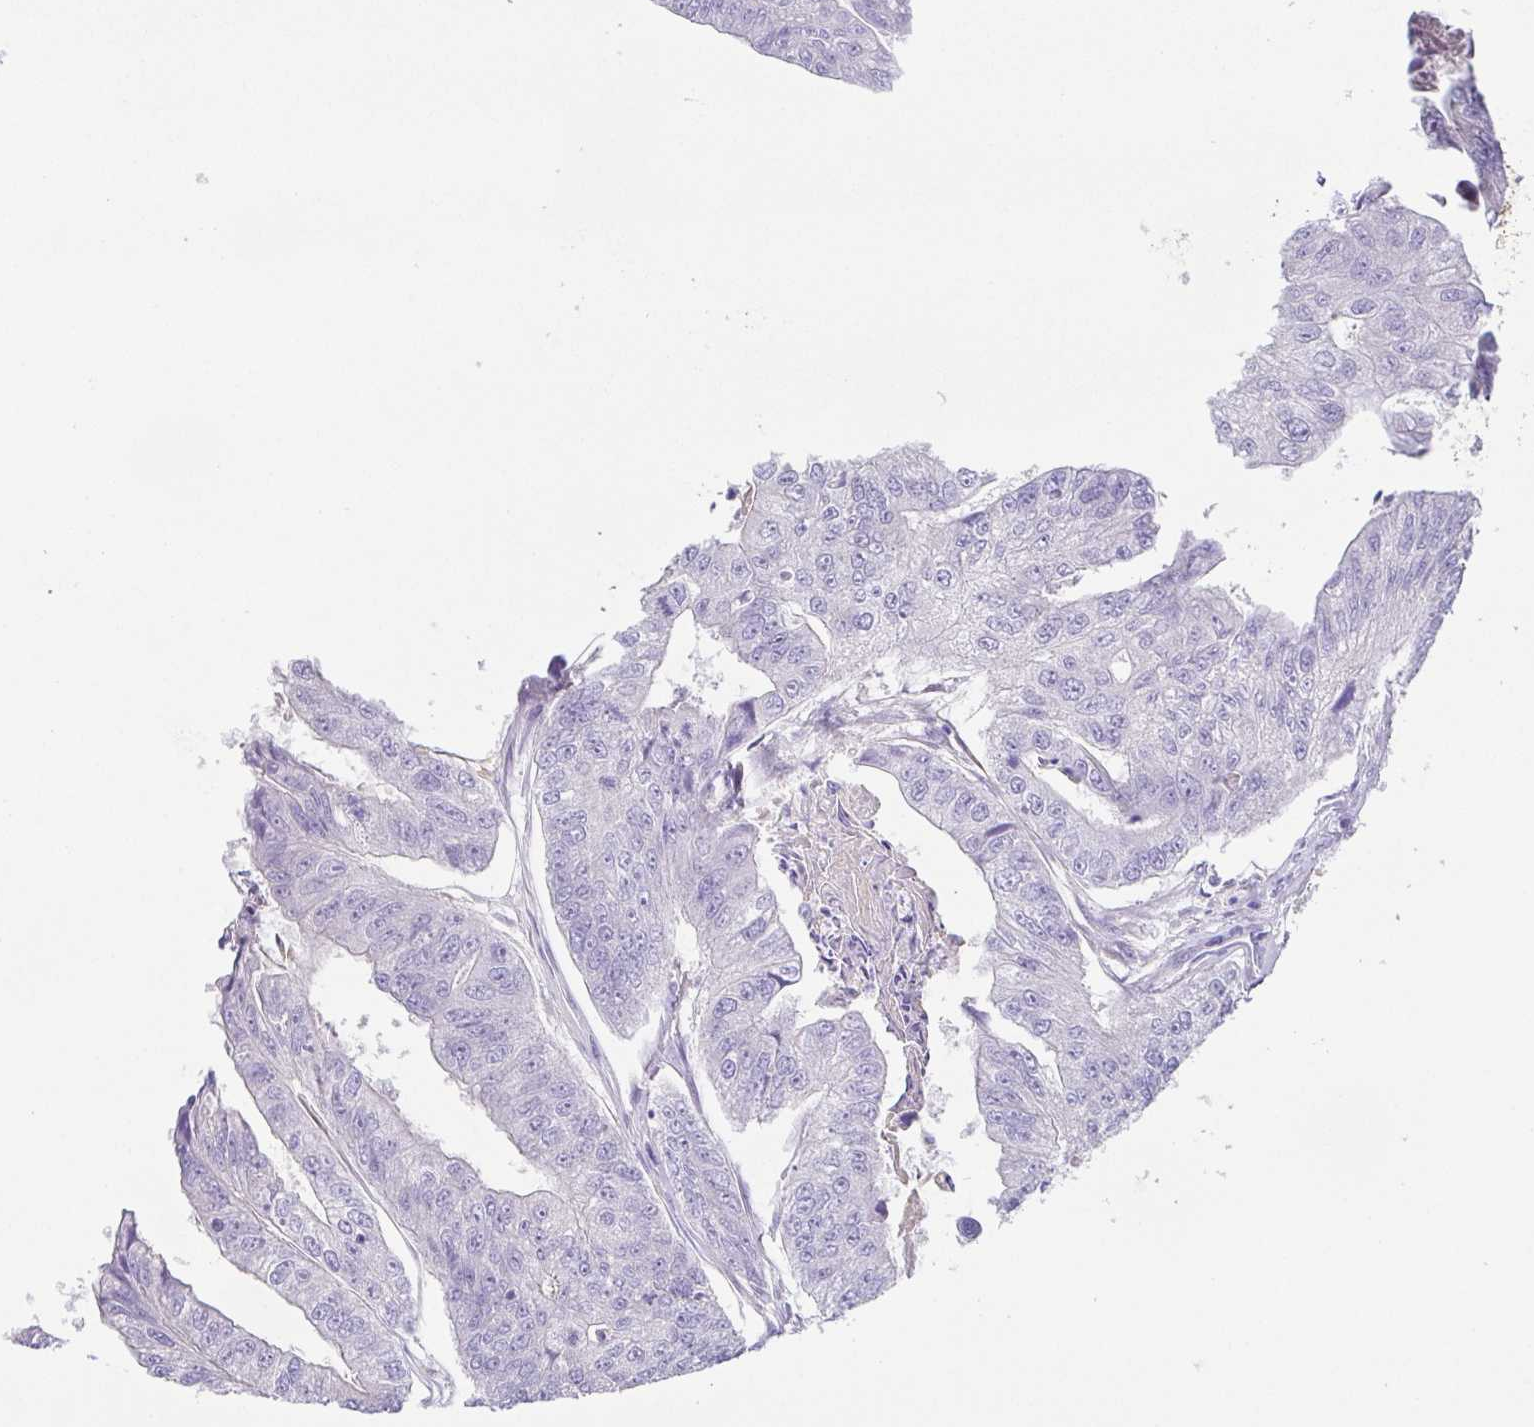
{"staining": {"intensity": "negative", "quantity": "none", "location": "none"}, "tissue": "colorectal cancer", "cell_type": "Tumor cells", "image_type": "cancer", "snomed": [{"axis": "morphology", "description": "Adenocarcinoma, NOS"}, {"axis": "topography", "description": "Colon"}], "caption": "High magnification brightfield microscopy of colorectal adenocarcinoma stained with DAB (3,3'-diaminobenzidine) (brown) and counterstained with hematoxylin (blue): tumor cells show no significant positivity.", "gene": "PKDREJ", "patient": {"sex": "female", "age": 67}}